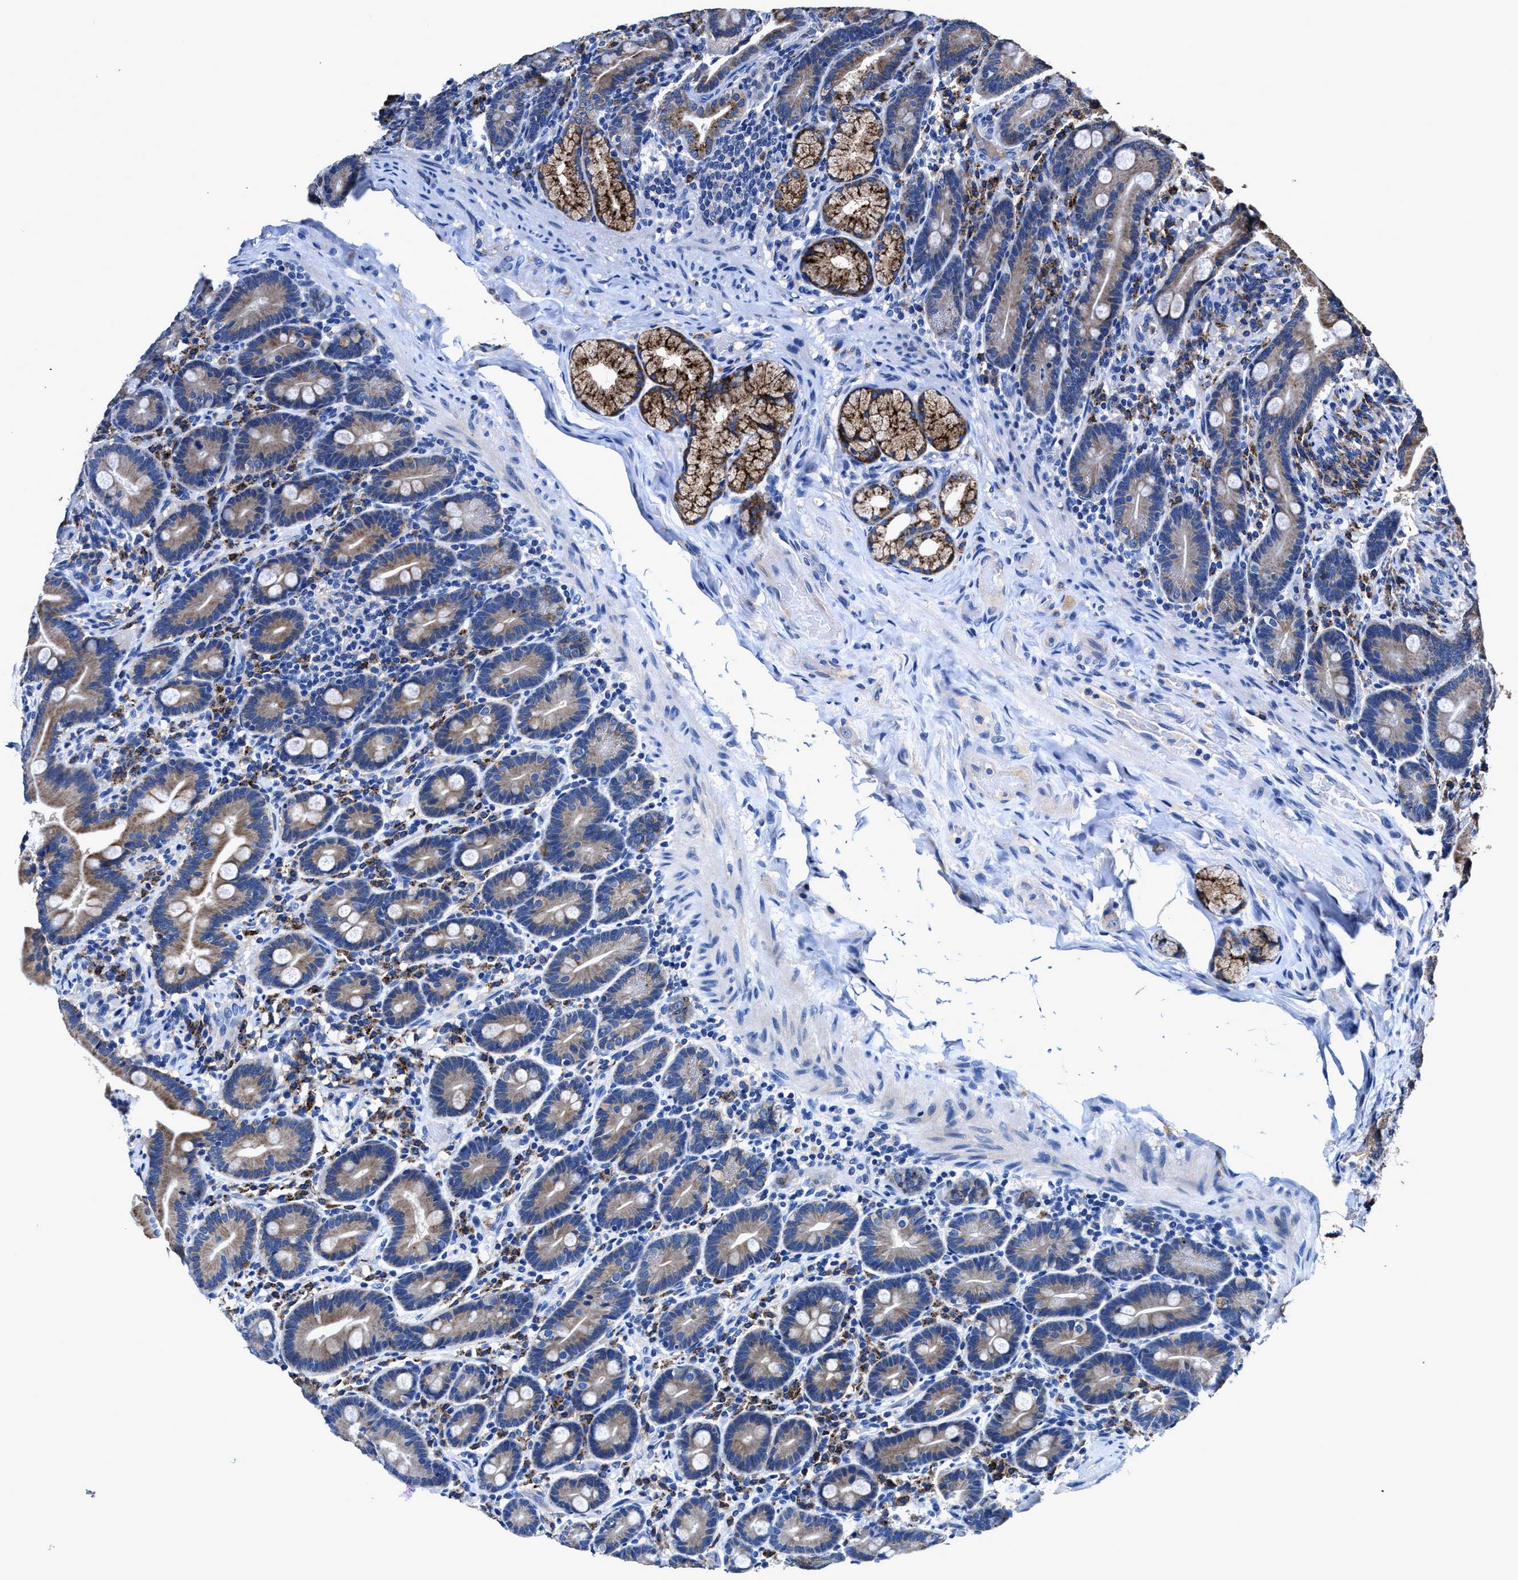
{"staining": {"intensity": "moderate", "quantity": ">75%", "location": "cytoplasmic/membranous"}, "tissue": "duodenum", "cell_type": "Glandular cells", "image_type": "normal", "snomed": [{"axis": "morphology", "description": "Normal tissue, NOS"}, {"axis": "topography", "description": "Duodenum"}], "caption": "Immunohistochemistry (IHC) (DAB (3,3'-diaminobenzidine)) staining of unremarkable human duodenum exhibits moderate cytoplasmic/membranous protein staining in approximately >75% of glandular cells. (DAB (3,3'-diaminobenzidine) IHC, brown staining for protein, blue staining for nuclei).", "gene": "UBR4", "patient": {"sex": "male", "age": 54}}